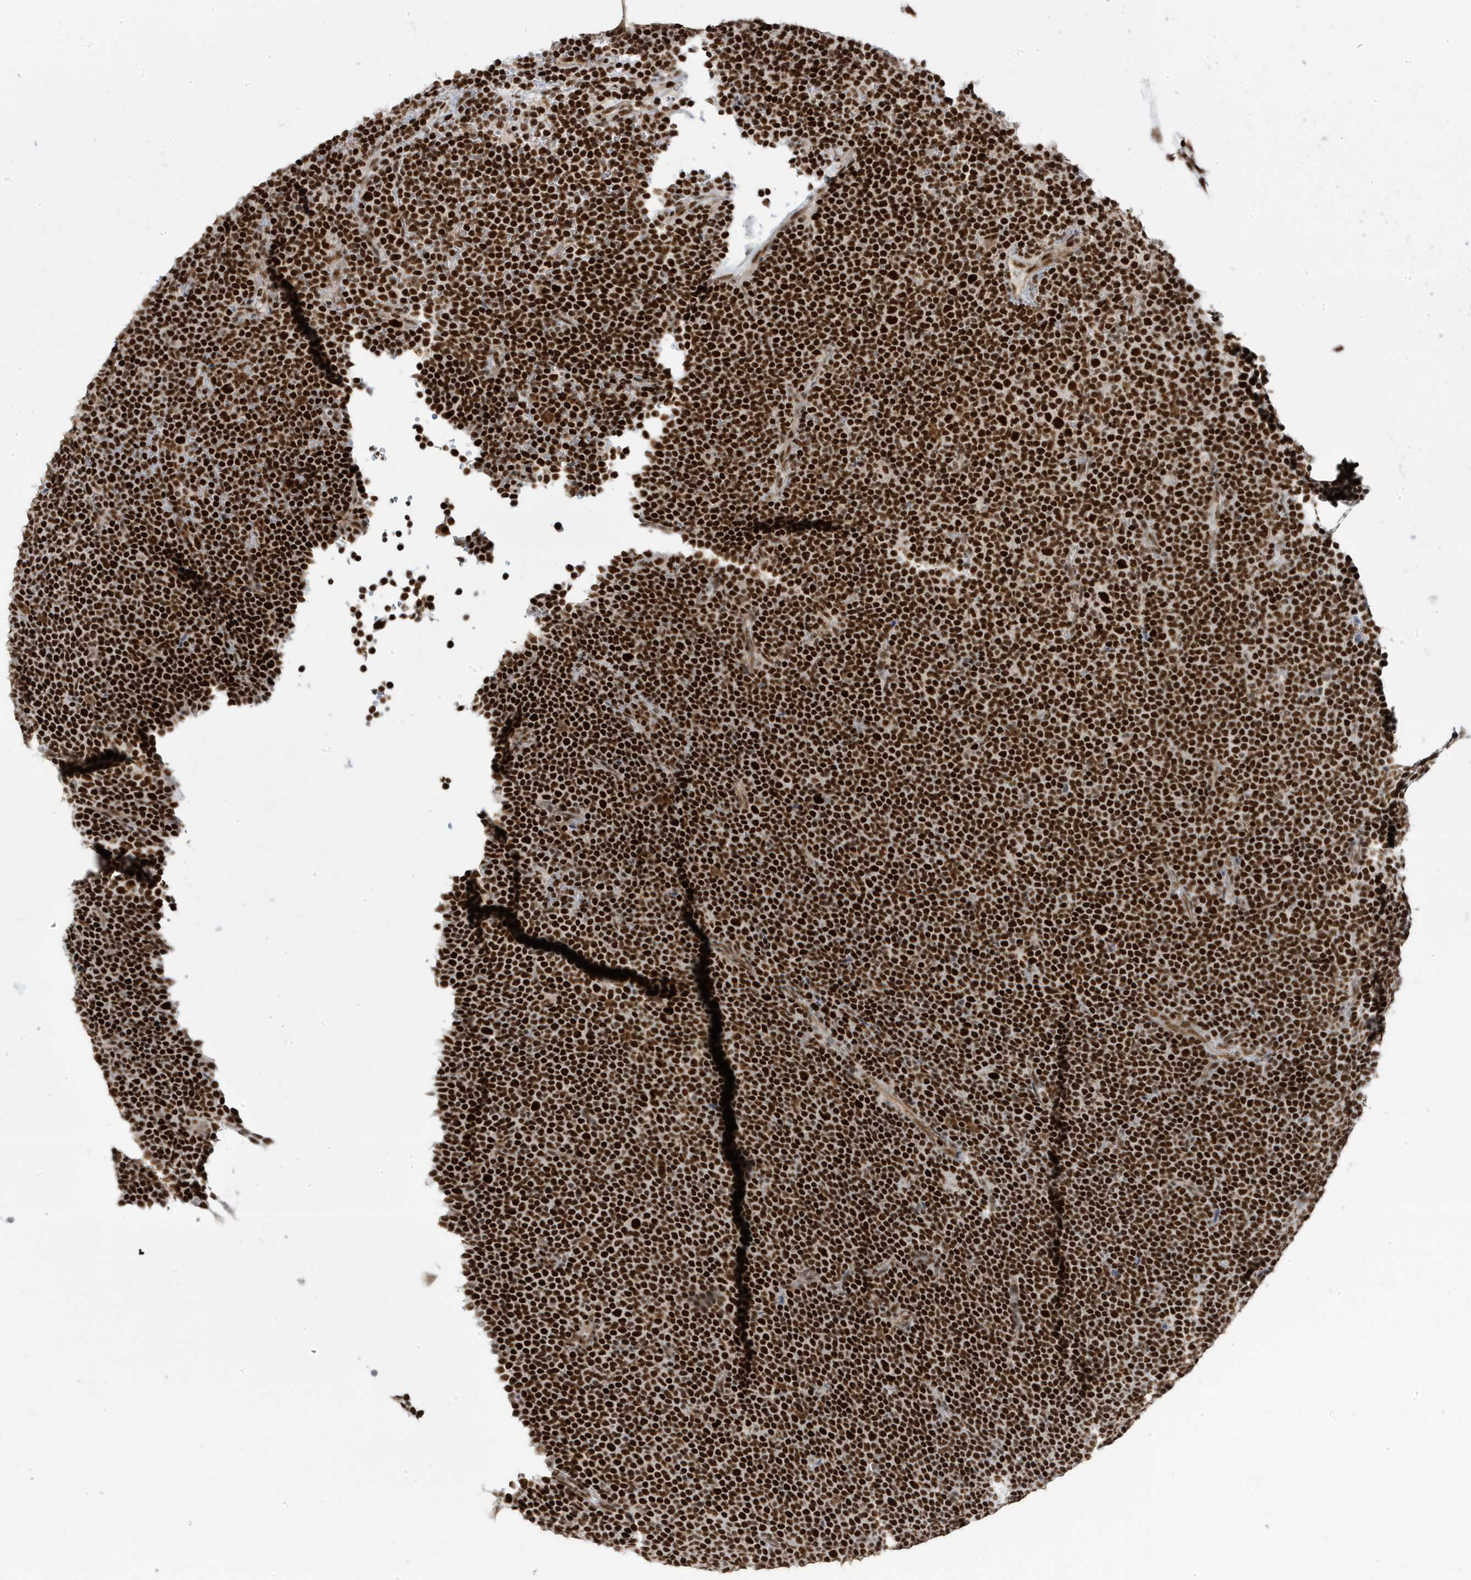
{"staining": {"intensity": "strong", "quantity": ">75%", "location": "nuclear"}, "tissue": "lymphoma", "cell_type": "Tumor cells", "image_type": "cancer", "snomed": [{"axis": "morphology", "description": "Malignant lymphoma, non-Hodgkin's type, Low grade"}, {"axis": "topography", "description": "Lymph node"}], "caption": "Immunohistochemistry staining of malignant lymphoma, non-Hodgkin's type (low-grade), which demonstrates high levels of strong nuclear expression in approximately >75% of tumor cells indicating strong nuclear protein staining. The staining was performed using DAB (brown) for protein detection and nuclei were counterstained in hematoxylin (blue).", "gene": "MTREX", "patient": {"sex": "female", "age": 67}}